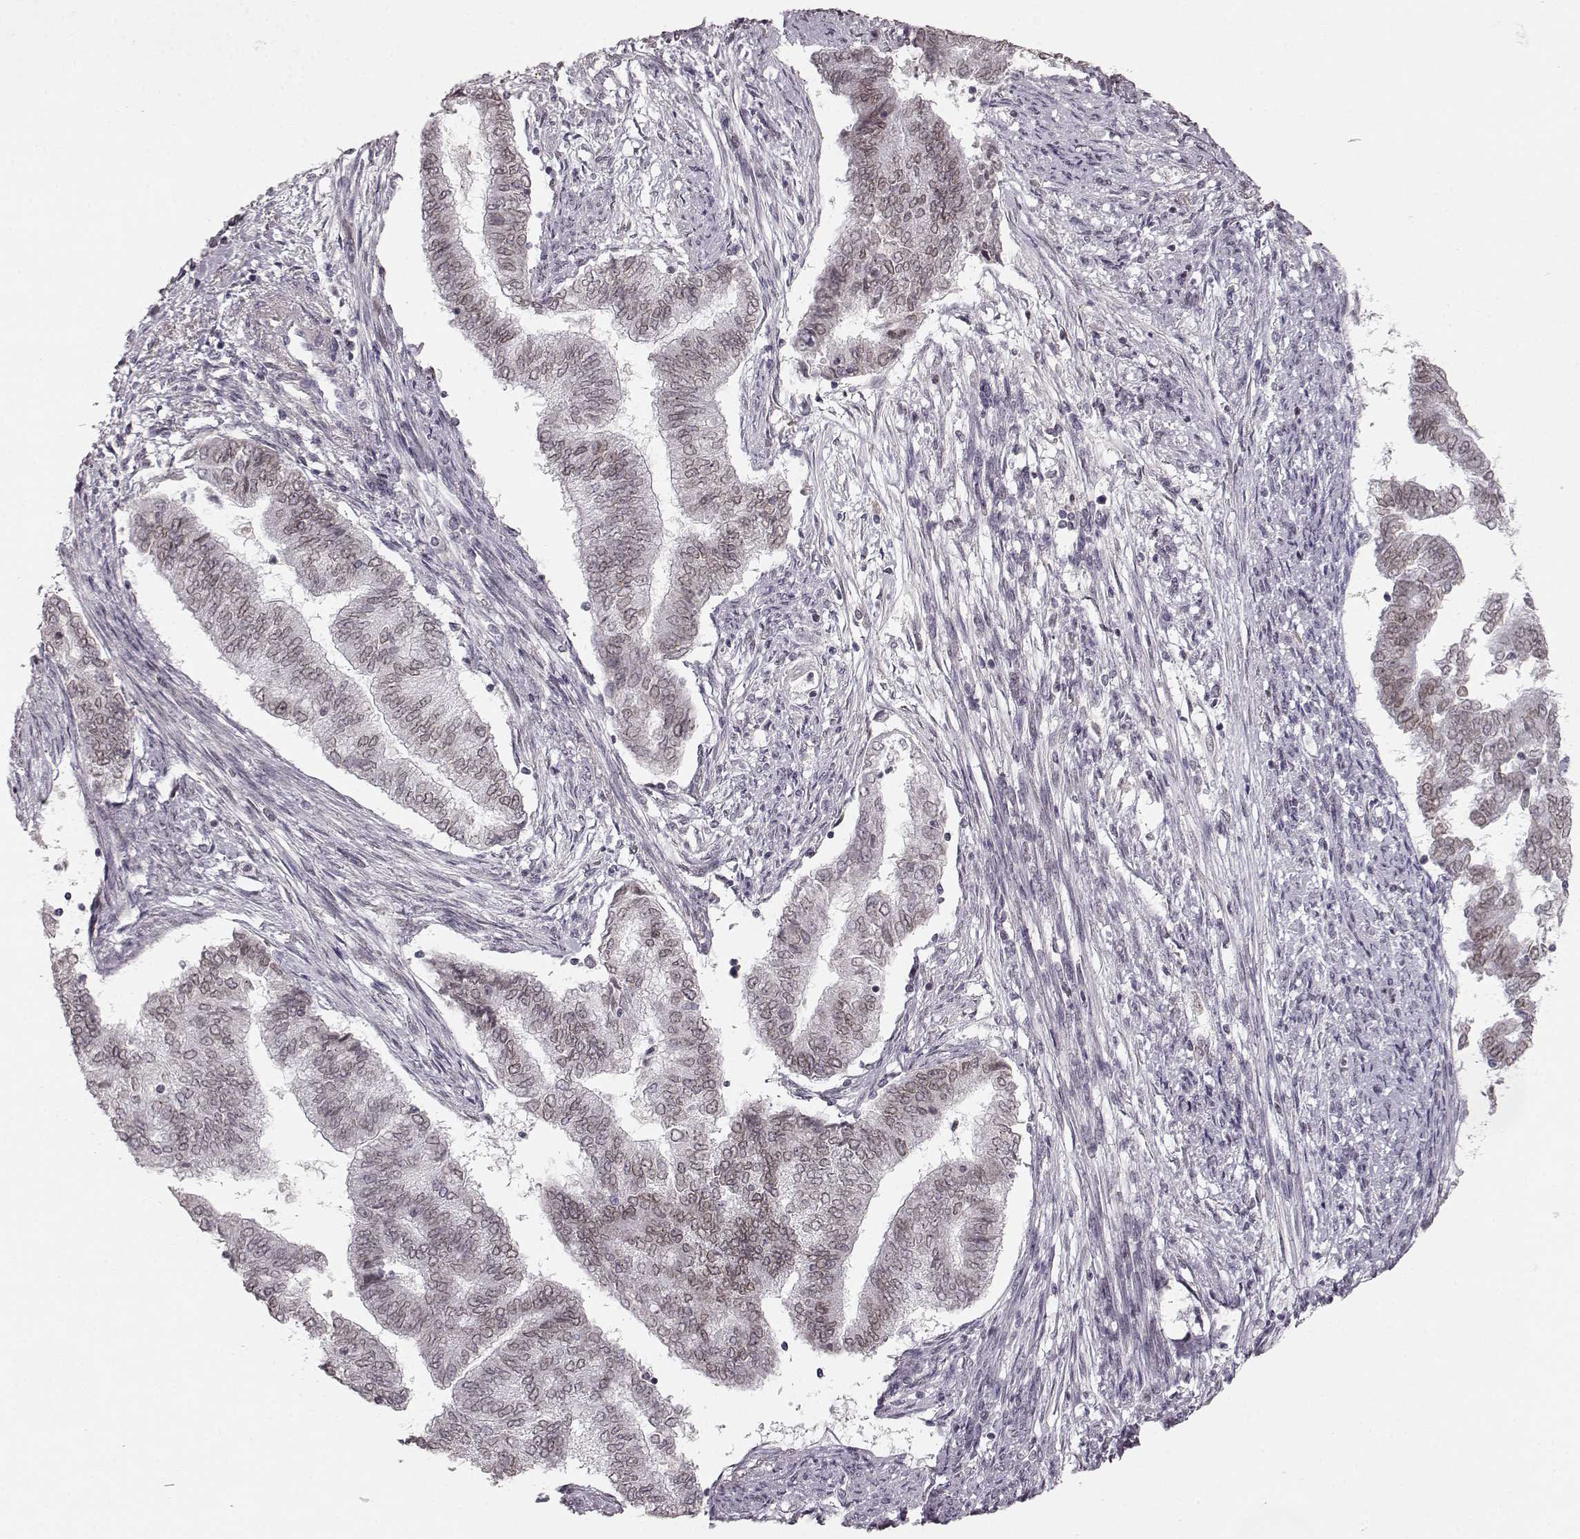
{"staining": {"intensity": "weak", "quantity": ">75%", "location": "cytoplasmic/membranous,nuclear"}, "tissue": "endometrial cancer", "cell_type": "Tumor cells", "image_type": "cancer", "snomed": [{"axis": "morphology", "description": "Adenocarcinoma, NOS"}, {"axis": "topography", "description": "Endometrium"}], "caption": "Brown immunohistochemical staining in adenocarcinoma (endometrial) reveals weak cytoplasmic/membranous and nuclear staining in approximately >75% of tumor cells.", "gene": "DCAF12", "patient": {"sex": "female", "age": 65}}